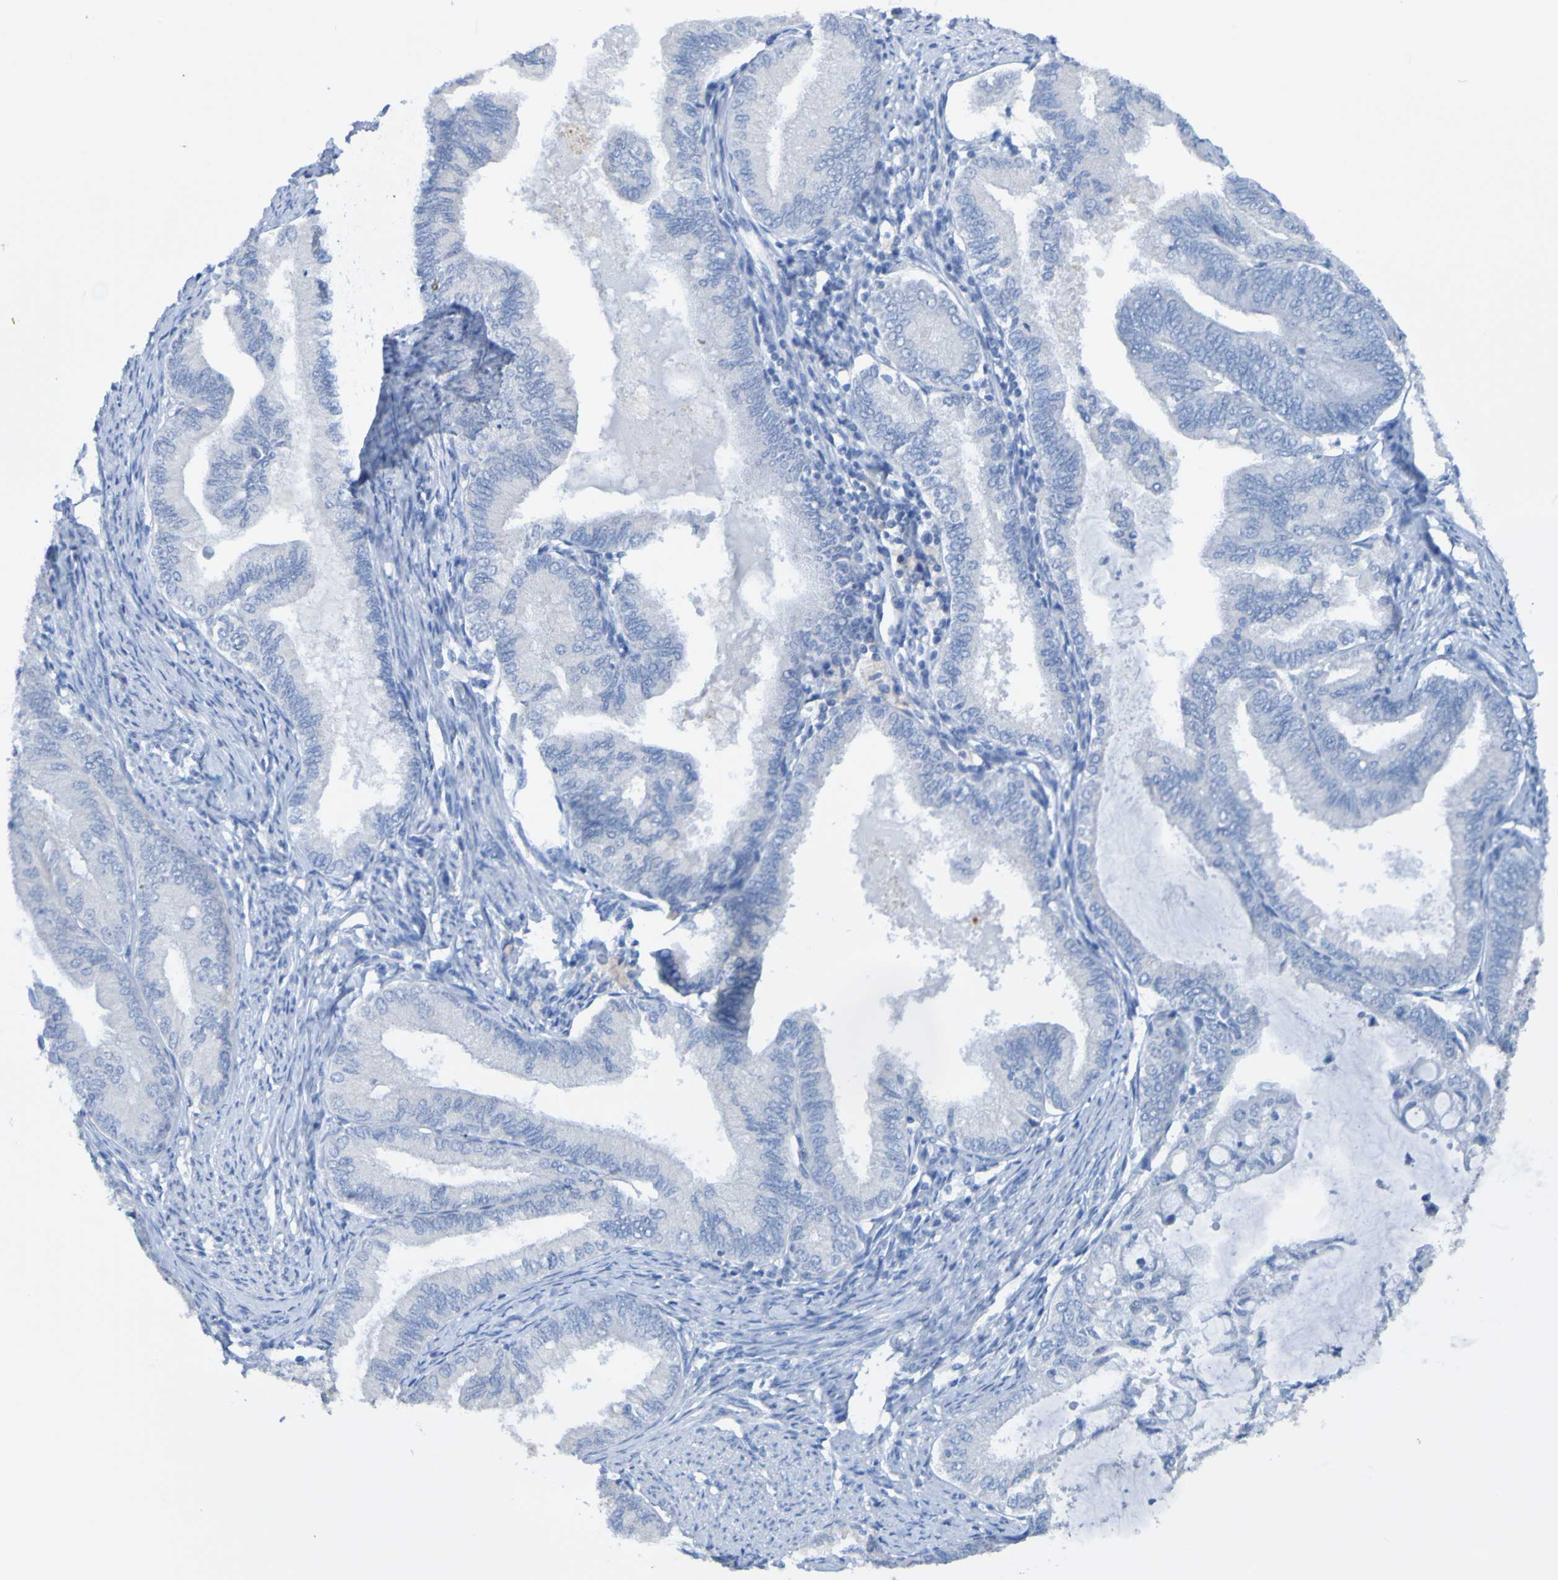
{"staining": {"intensity": "negative", "quantity": "none", "location": "none"}, "tissue": "endometrial cancer", "cell_type": "Tumor cells", "image_type": "cancer", "snomed": [{"axis": "morphology", "description": "Adenocarcinoma, NOS"}, {"axis": "topography", "description": "Endometrium"}], "caption": "The photomicrograph displays no significant staining in tumor cells of adenocarcinoma (endometrial).", "gene": "ACMSD", "patient": {"sex": "female", "age": 86}}